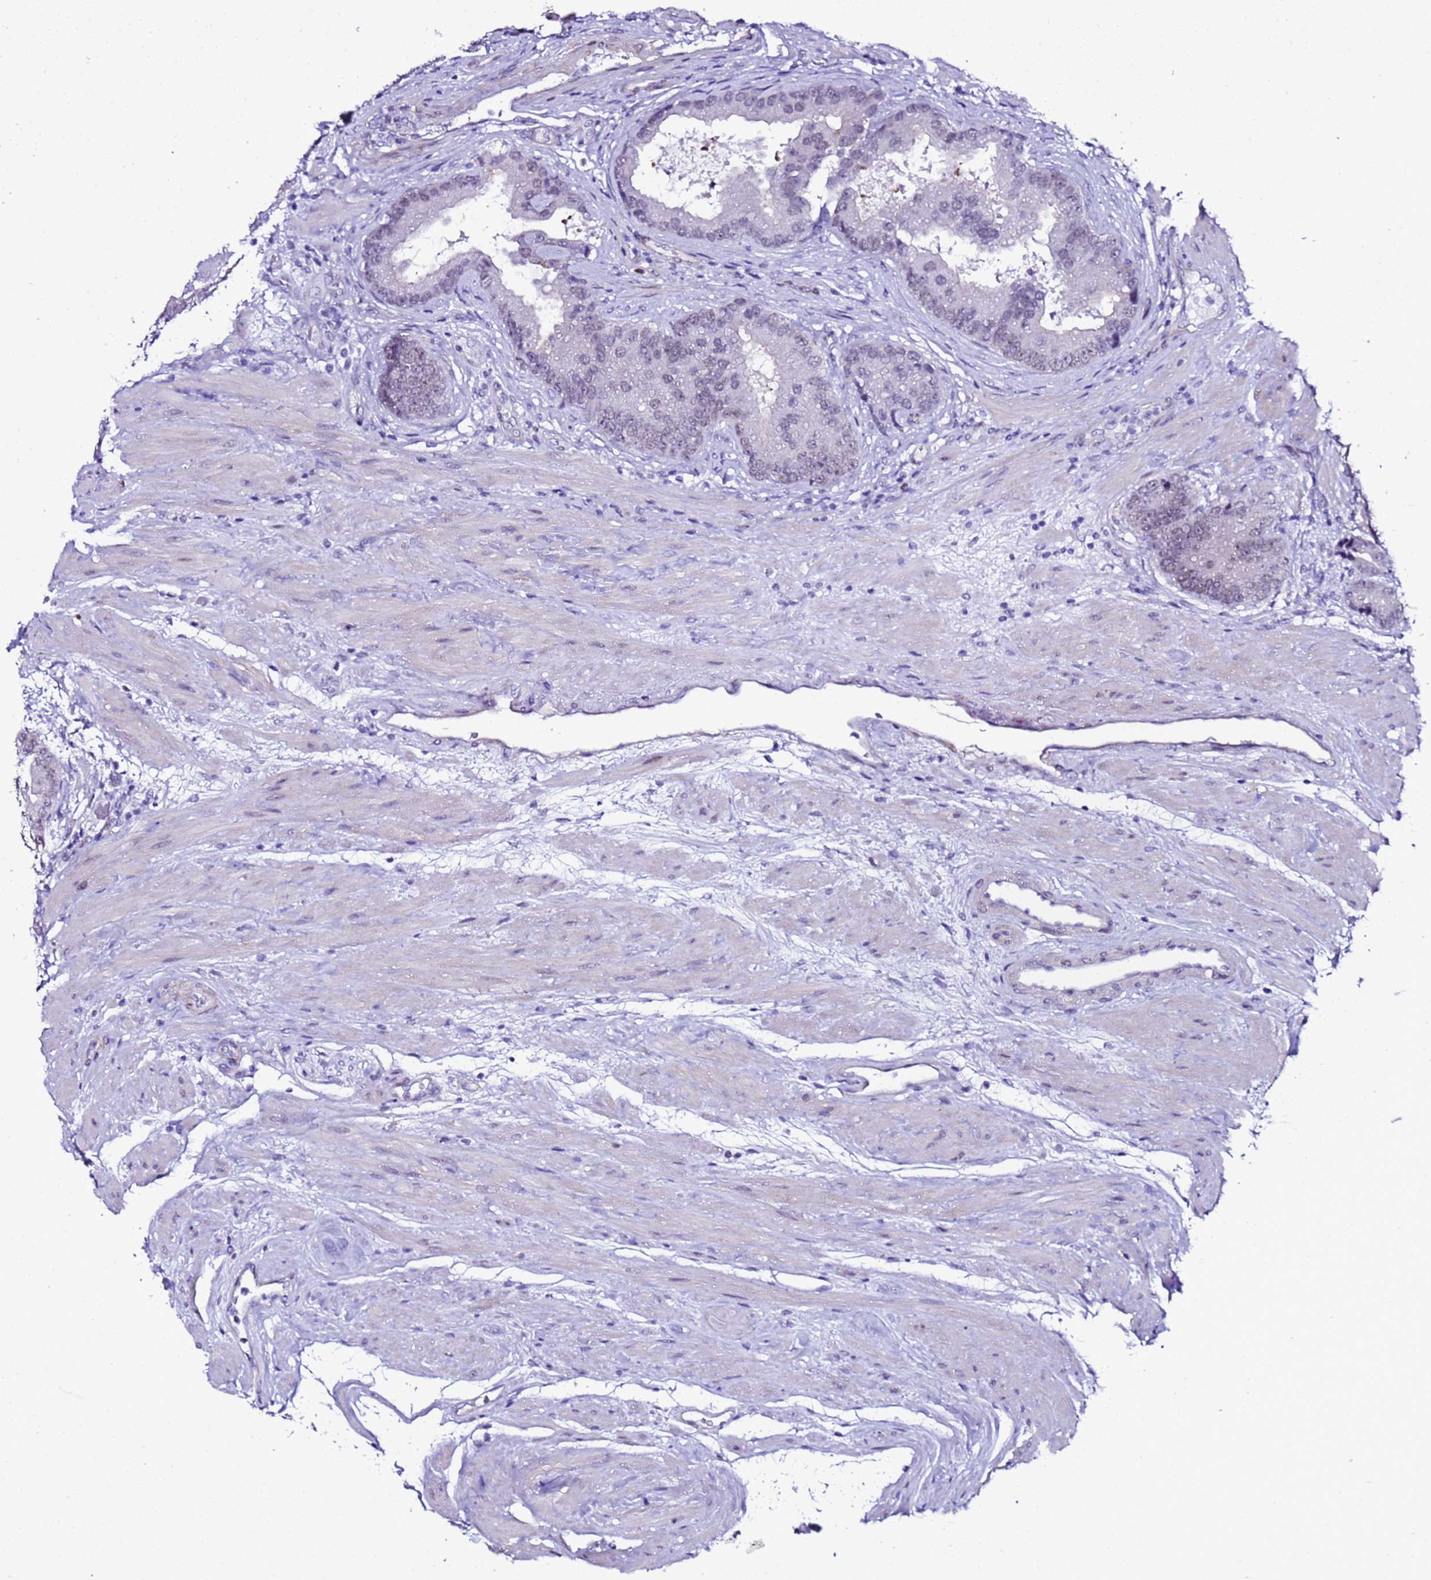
{"staining": {"intensity": "weak", "quantity": "<25%", "location": "nuclear"}, "tissue": "prostate cancer", "cell_type": "Tumor cells", "image_type": "cancer", "snomed": [{"axis": "morphology", "description": "Adenocarcinoma, High grade"}, {"axis": "topography", "description": "Prostate"}], "caption": "A photomicrograph of human prostate cancer (adenocarcinoma (high-grade)) is negative for staining in tumor cells. (Immunohistochemistry (ihc), brightfield microscopy, high magnification).", "gene": "BCL7A", "patient": {"sex": "male", "age": 70}}